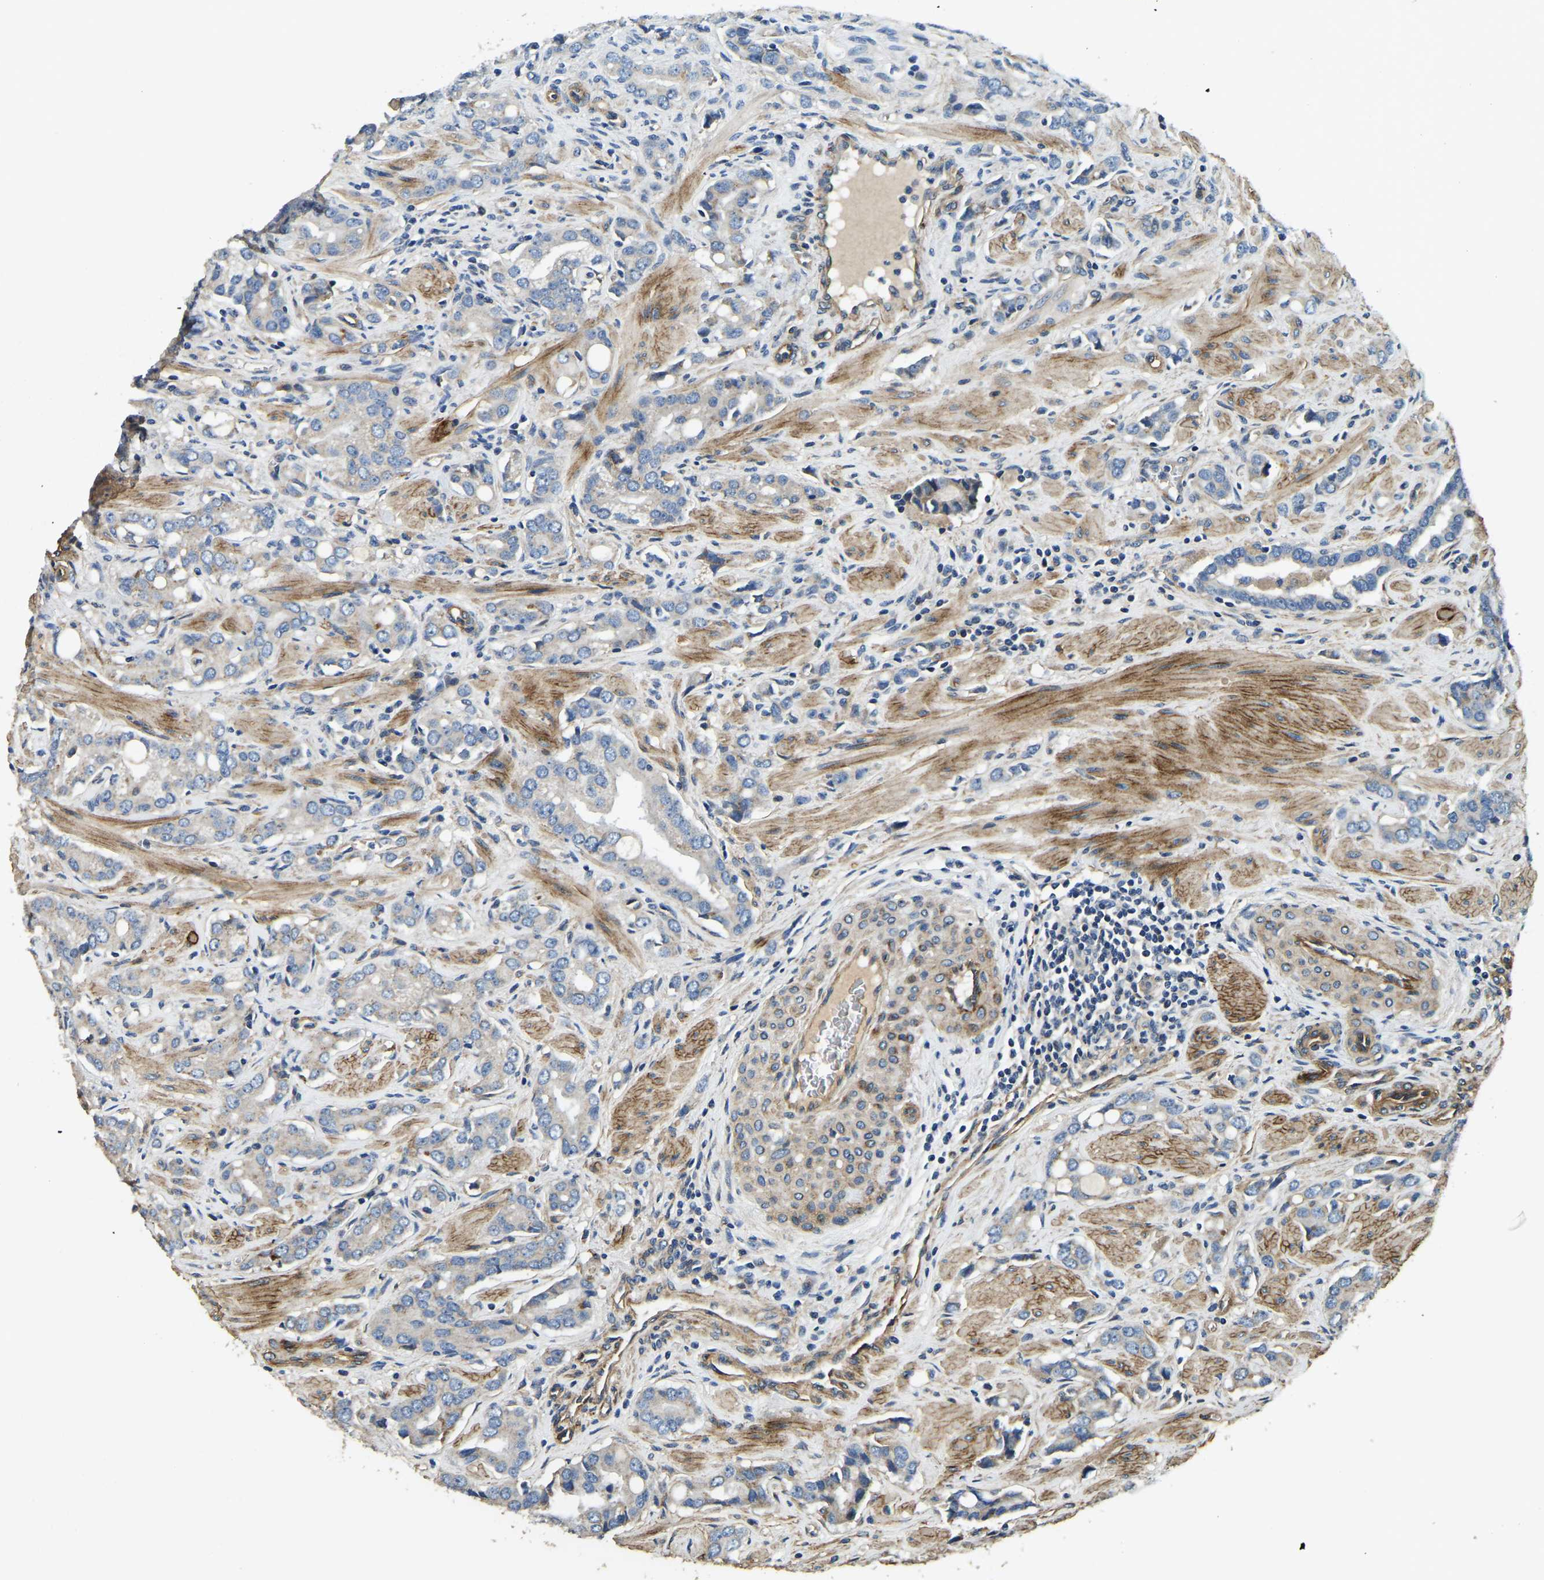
{"staining": {"intensity": "weak", "quantity": "<25%", "location": "cytoplasmic/membranous"}, "tissue": "prostate cancer", "cell_type": "Tumor cells", "image_type": "cancer", "snomed": [{"axis": "morphology", "description": "Adenocarcinoma, High grade"}, {"axis": "topography", "description": "Prostate"}], "caption": "DAB immunohistochemical staining of human prostate cancer (adenocarcinoma (high-grade)) shows no significant positivity in tumor cells. (DAB immunohistochemistry visualized using brightfield microscopy, high magnification).", "gene": "RNF39", "patient": {"sex": "male", "age": 52}}